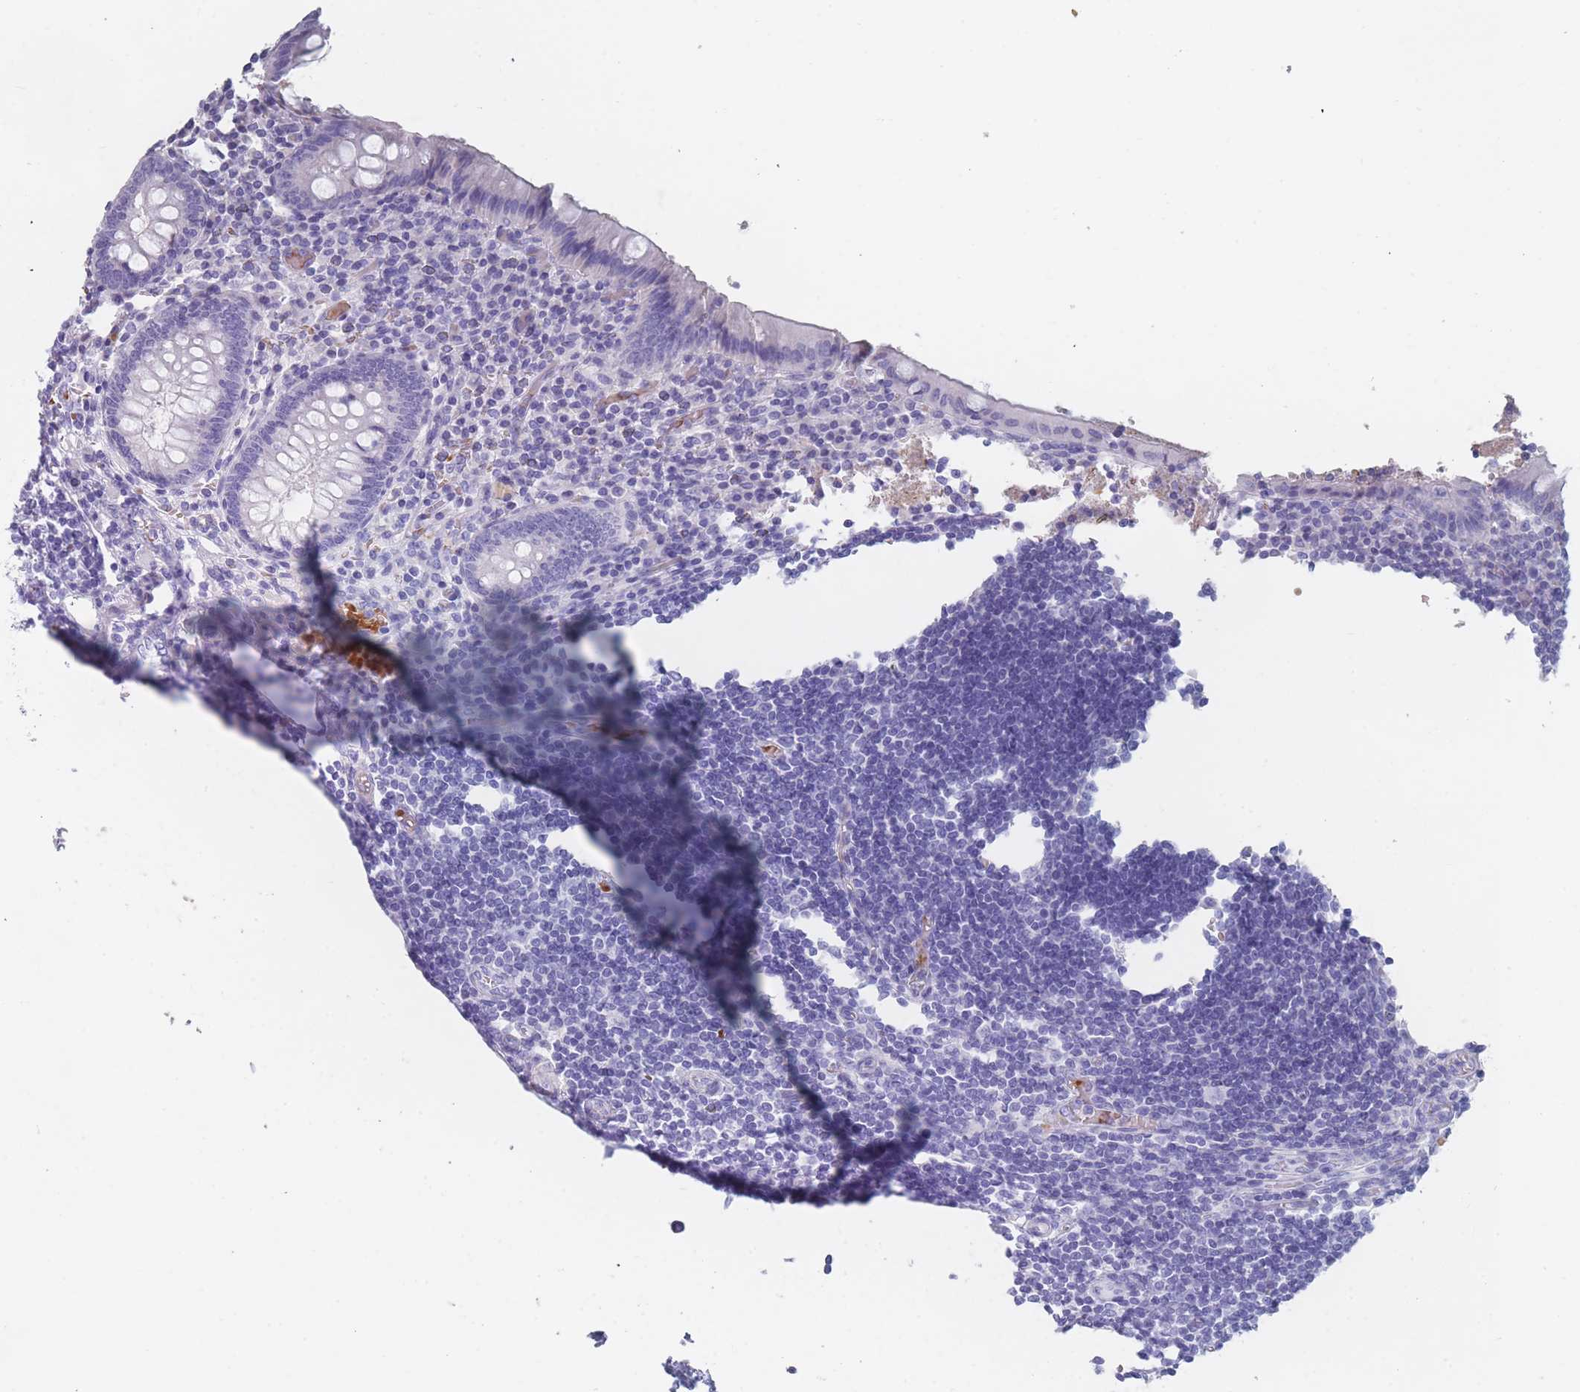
{"staining": {"intensity": "negative", "quantity": "none", "location": "none"}, "tissue": "appendix", "cell_type": "Glandular cells", "image_type": "normal", "snomed": [{"axis": "morphology", "description": "Normal tissue, NOS"}, {"axis": "topography", "description": "Appendix"}], "caption": "A high-resolution photomicrograph shows IHC staining of unremarkable appendix, which reveals no significant positivity in glandular cells. (Stains: DAB immunohistochemistry with hematoxylin counter stain, Microscopy: brightfield microscopy at high magnification).", "gene": "OR5D16", "patient": {"sex": "female", "age": 17}}